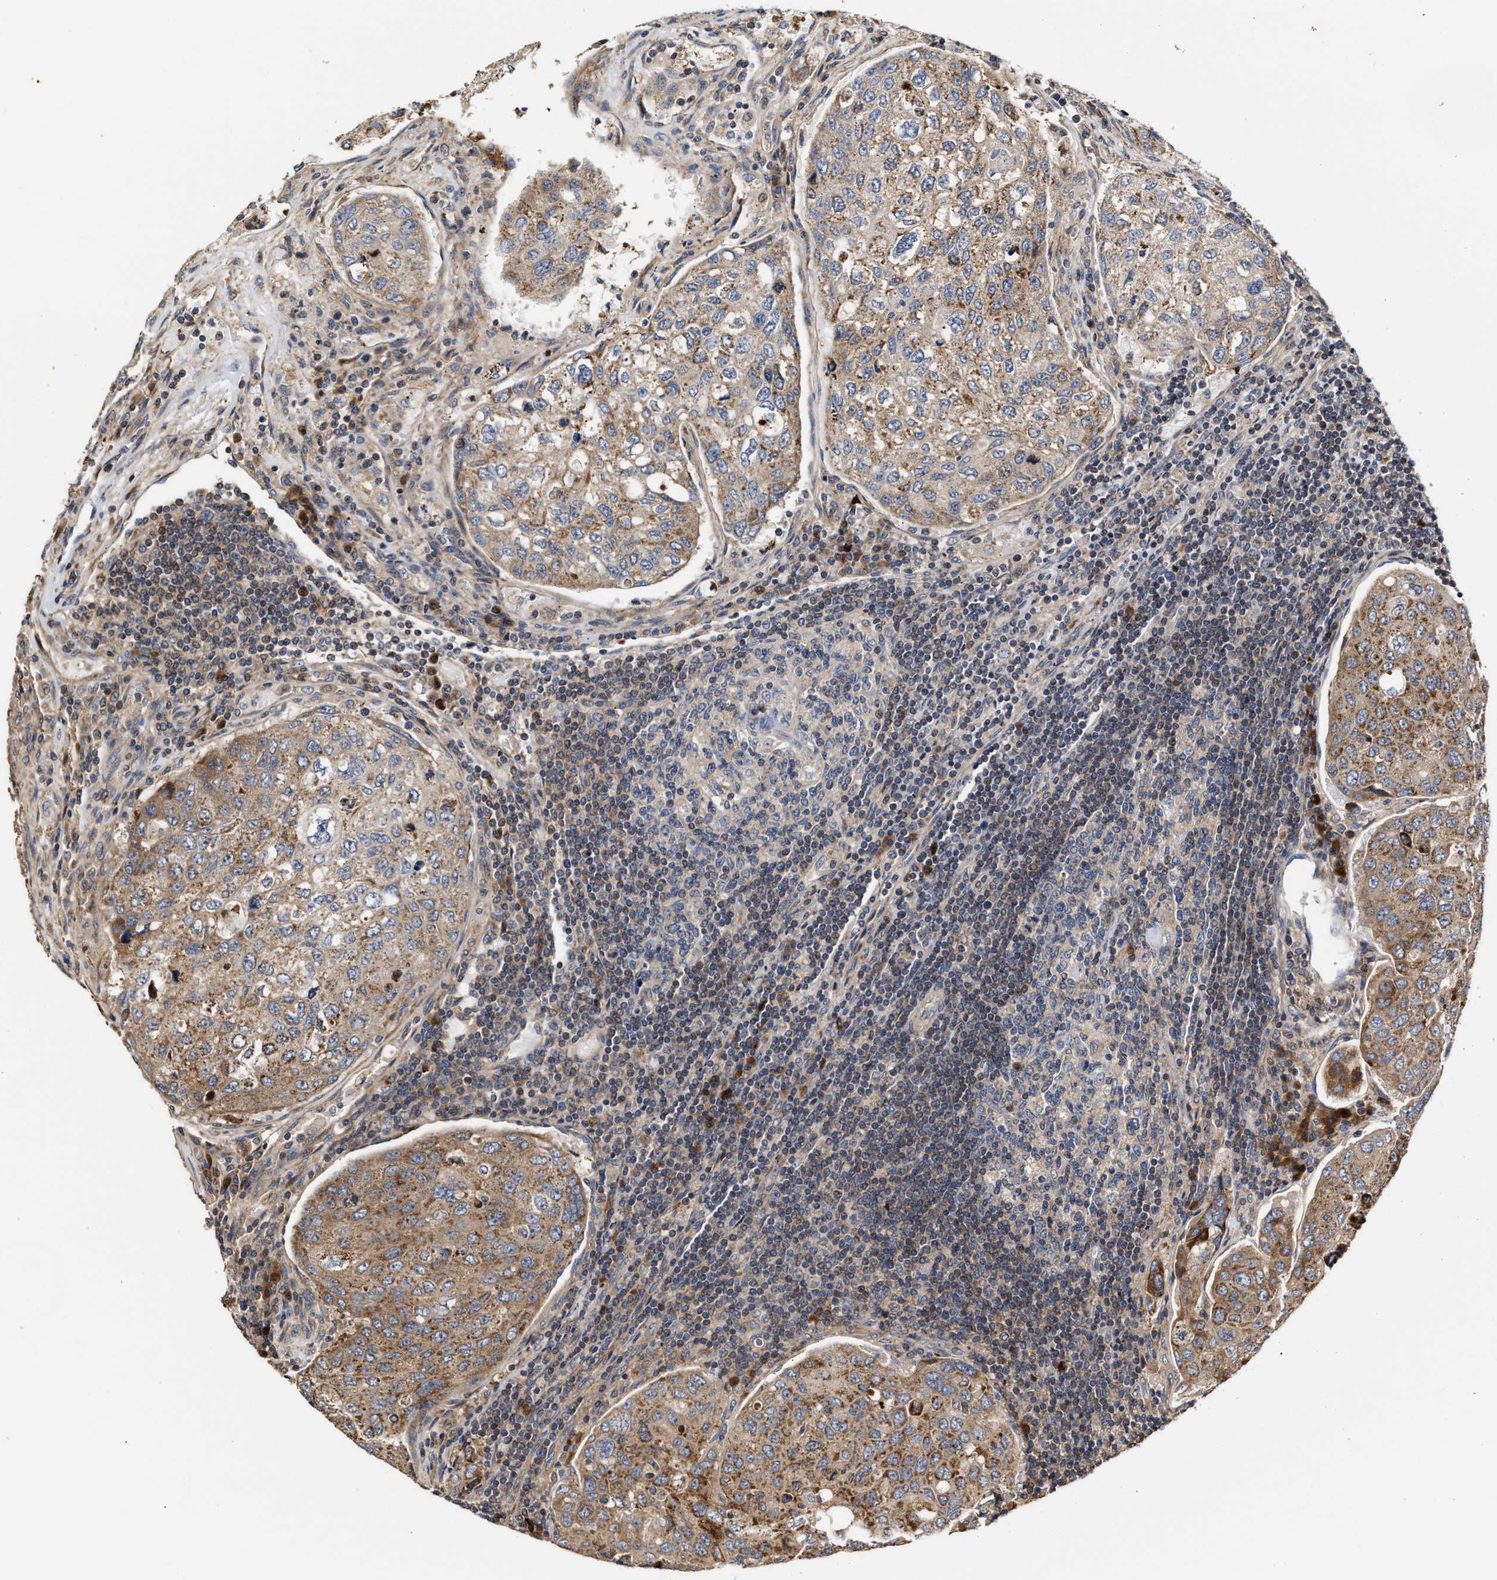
{"staining": {"intensity": "moderate", "quantity": "25%-75%", "location": "cytoplasmic/membranous"}, "tissue": "urothelial cancer", "cell_type": "Tumor cells", "image_type": "cancer", "snomed": [{"axis": "morphology", "description": "Urothelial carcinoma, High grade"}, {"axis": "topography", "description": "Lymph node"}, {"axis": "topography", "description": "Urinary bladder"}], "caption": "Immunohistochemistry (IHC) (DAB (3,3'-diaminobenzidine)) staining of high-grade urothelial carcinoma reveals moderate cytoplasmic/membranous protein positivity in about 25%-75% of tumor cells. Nuclei are stained in blue.", "gene": "CLIP2", "patient": {"sex": "male", "age": 51}}